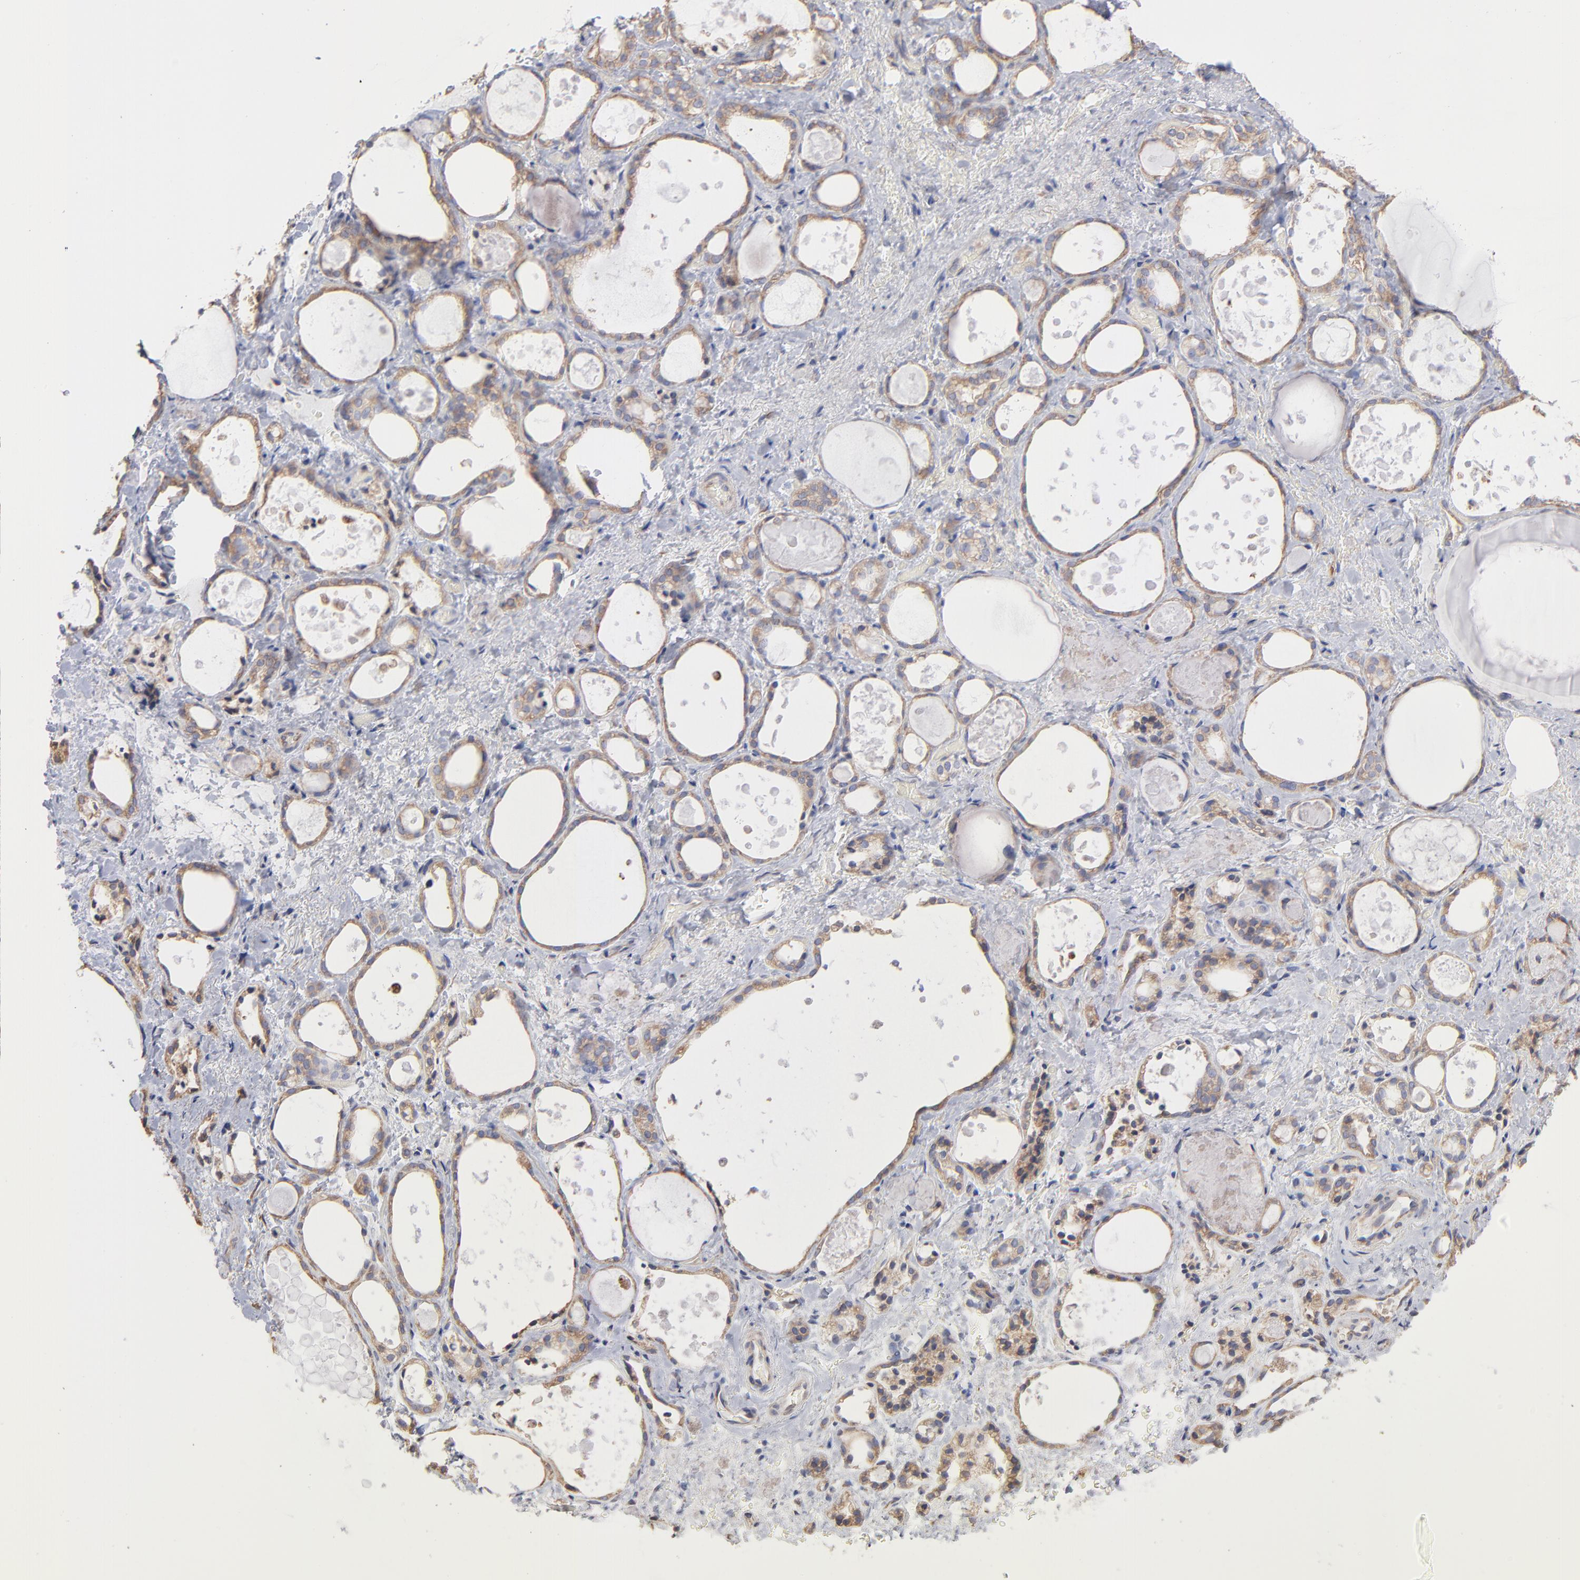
{"staining": {"intensity": "moderate", "quantity": ">75%", "location": "cytoplasmic/membranous"}, "tissue": "thyroid gland", "cell_type": "Glandular cells", "image_type": "normal", "snomed": [{"axis": "morphology", "description": "Normal tissue, NOS"}, {"axis": "topography", "description": "Thyroid gland"}], "caption": "A micrograph showing moderate cytoplasmic/membranous staining in approximately >75% of glandular cells in normal thyroid gland, as visualized by brown immunohistochemical staining.", "gene": "RPL3", "patient": {"sex": "female", "age": 75}}